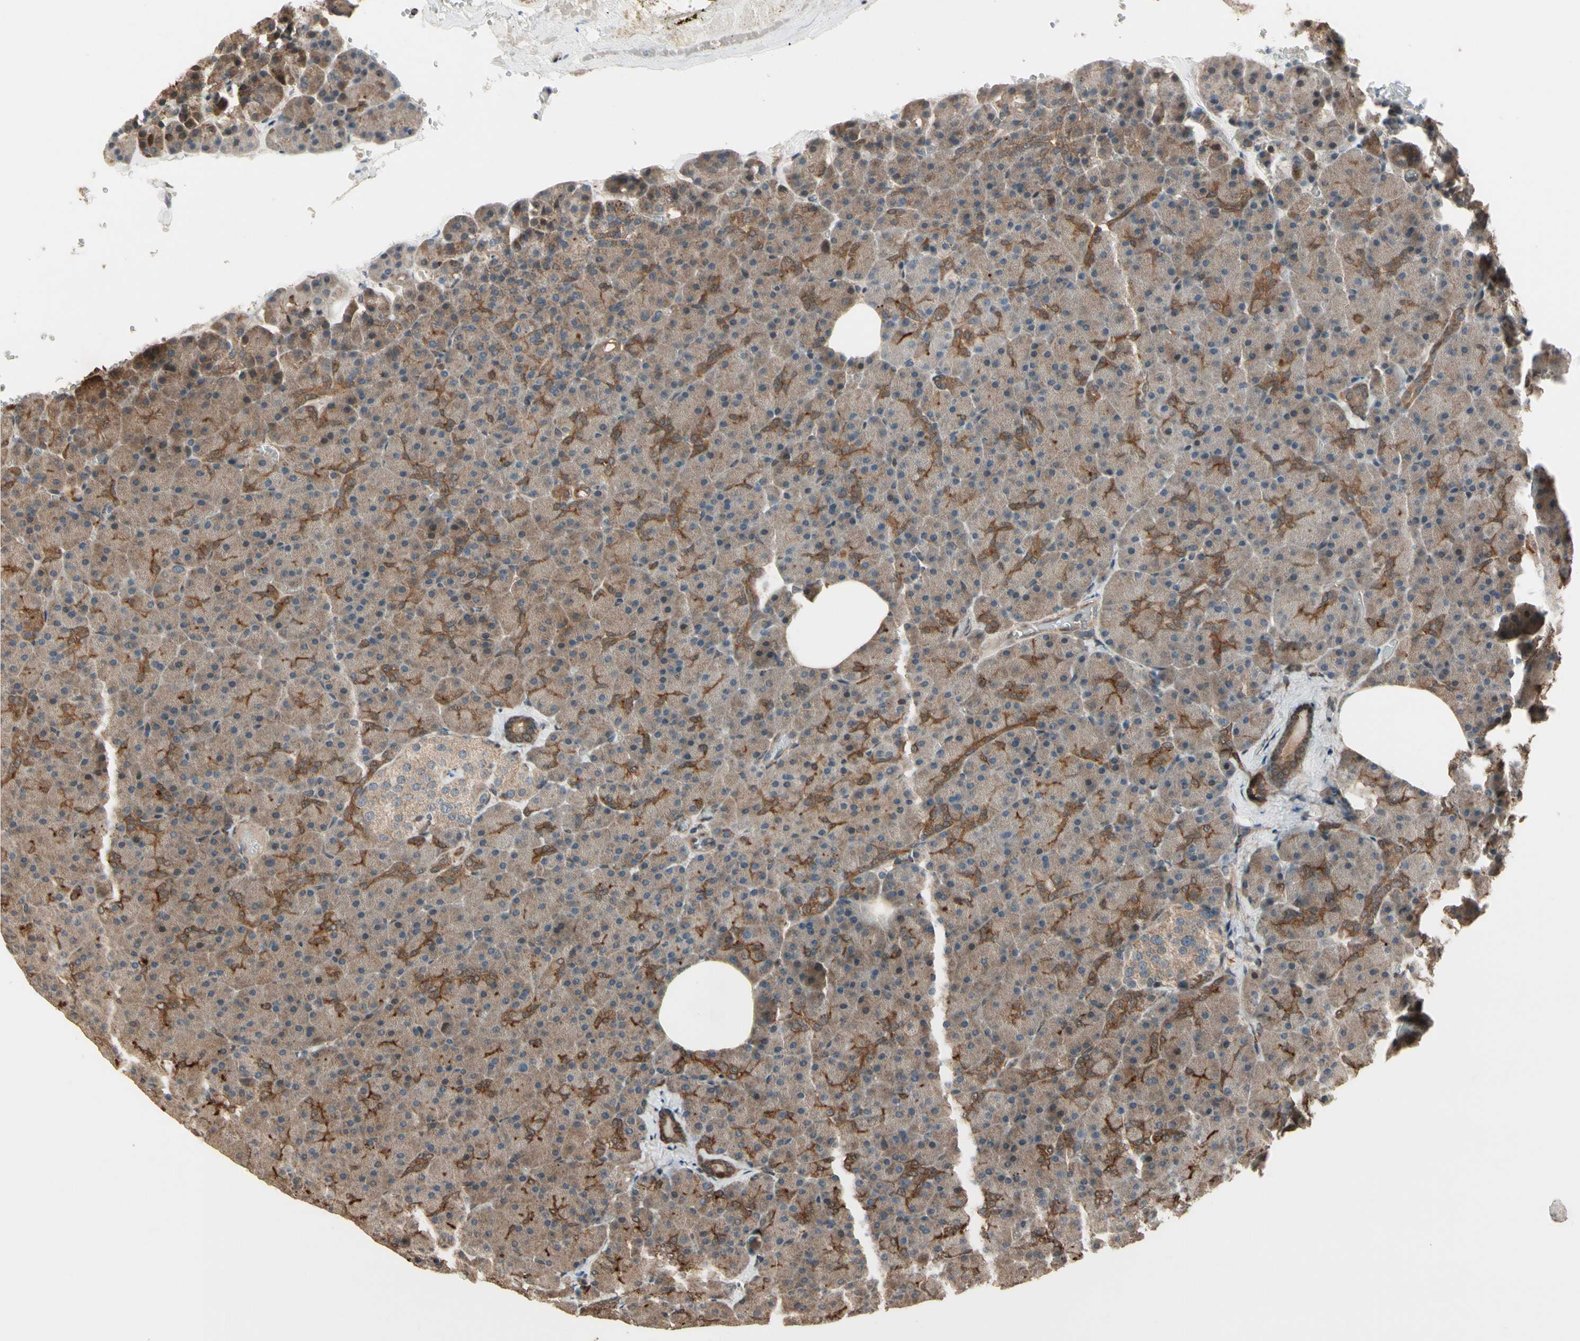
{"staining": {"intensity": "weak", "quantity": ">75%", "location": "cytoplasmic/membranous"}, "tissue": "pancreas", "cell_type": "Exocrine glandular cells", "image_type": "normal", "snomed": [{"axis": "morphology", "description": "Normal tissue, NOS"}, {"axis": "topography", "description": "Pancreas"}], "caption": "Immunohistochemistry (IHC) staining of benign pancreas, which demonstrates low levels of weak cytoplasmic/membranous positivity in approximately >75% of exocrine glandular cells indicating weak cytoplasmic/membranous protein positivity. The staining was performed using DAB (3,3'-diaminobenzidine) (brown) for protein detection and nuclei were counterstained in hematoxylin (blue).", "gene": "CSF1R", "patient": {"sex": "female", "age": 35}}